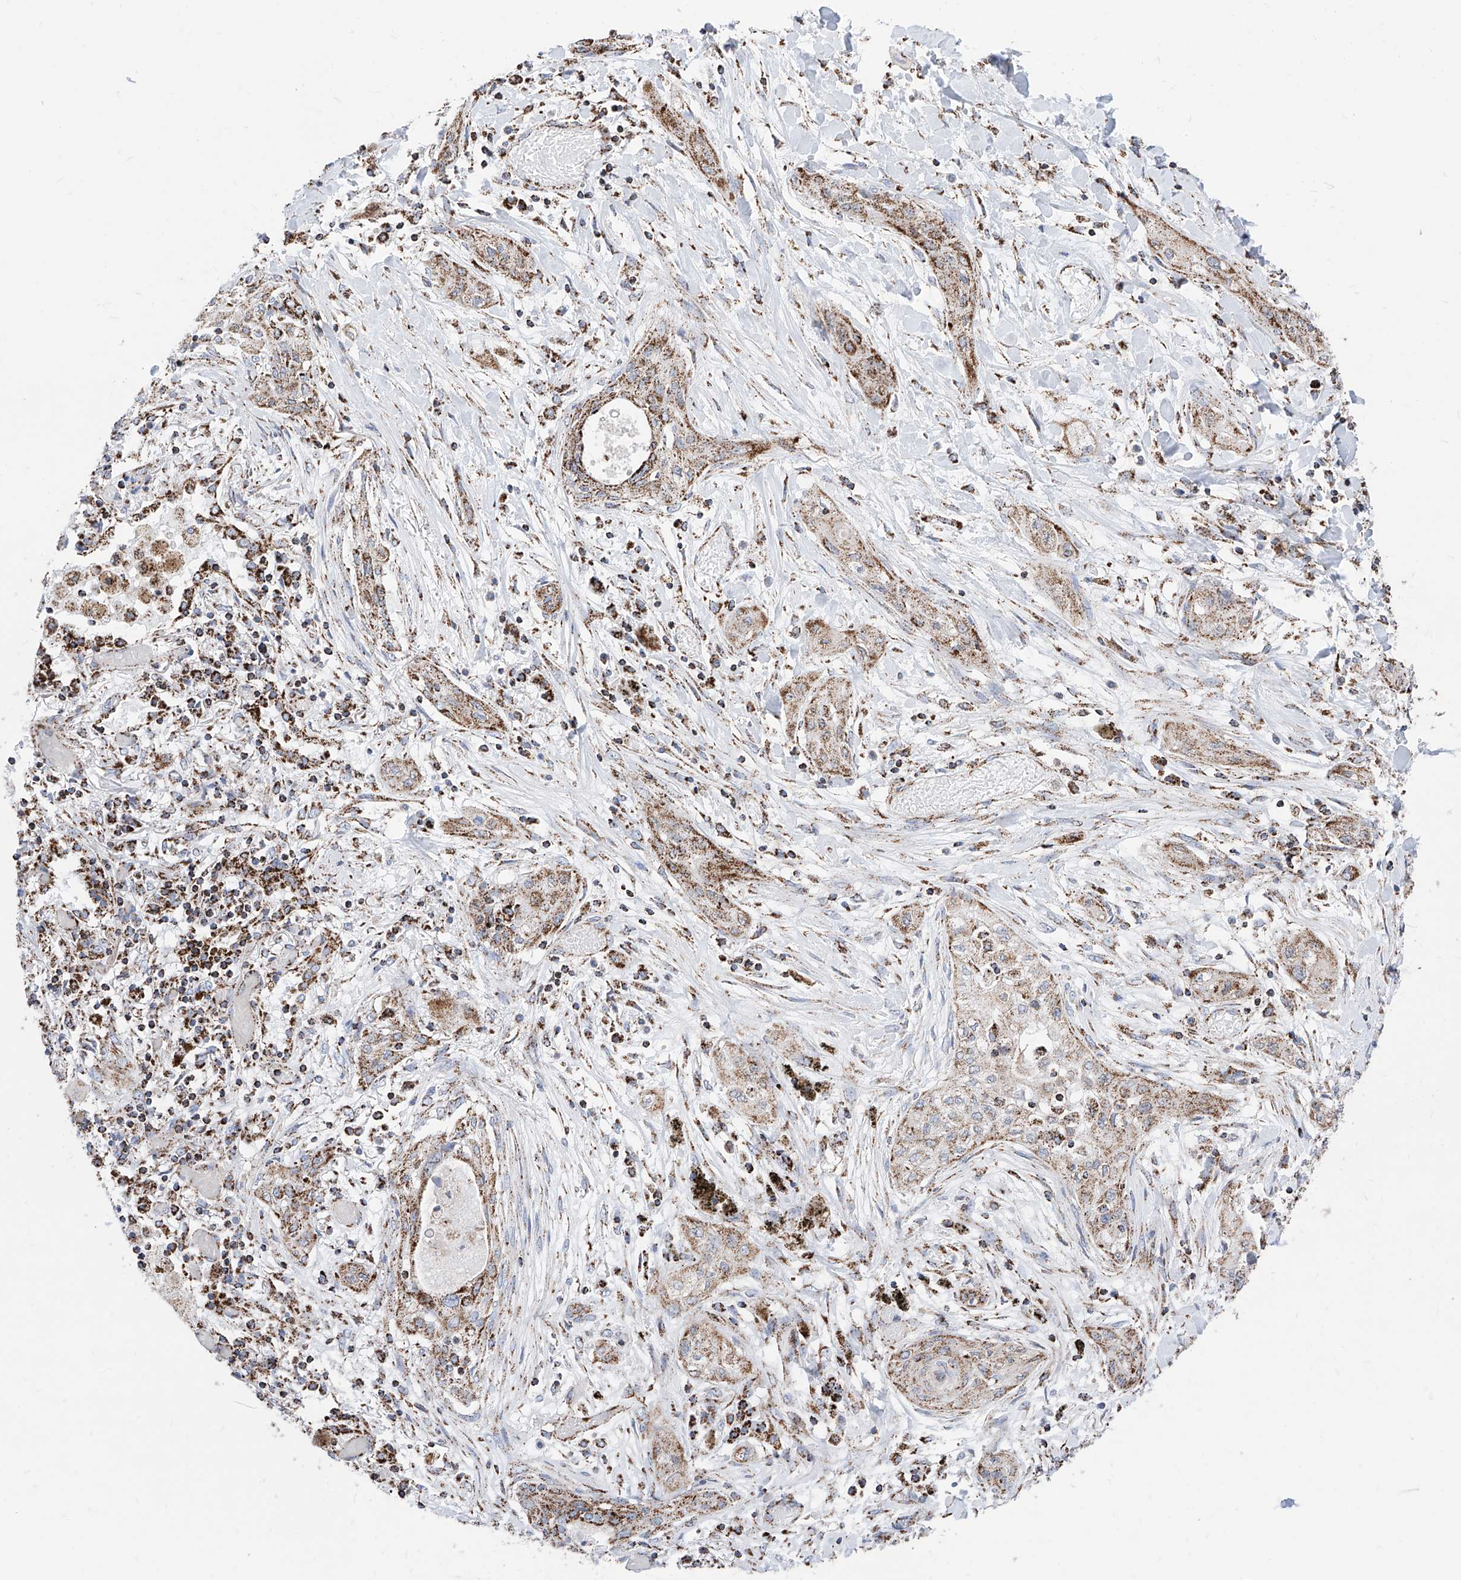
{"staining": {"intensity": "moderate", "quantity": ">75%", "location": "cytoplasmic/membranous"}, "tissue": "lung cancer", "cell_type": "Tumor cells", "image_type": "cancer", "snomed": [{"axis": "morphology", "description": "Squamous cell carcinoma, NOS"}, {"axis": "topography", "description": "Lung"}], "caption": "Approximately >75% of tumor cells in human lung cancer (squamous cell carcinoma) exhibit moderate cytoplasmic/membranous protein expression as visualized by brown immunohistochemical staining.", "gene": "COX5B", "patient": {"sex": "female", "age": 47}}